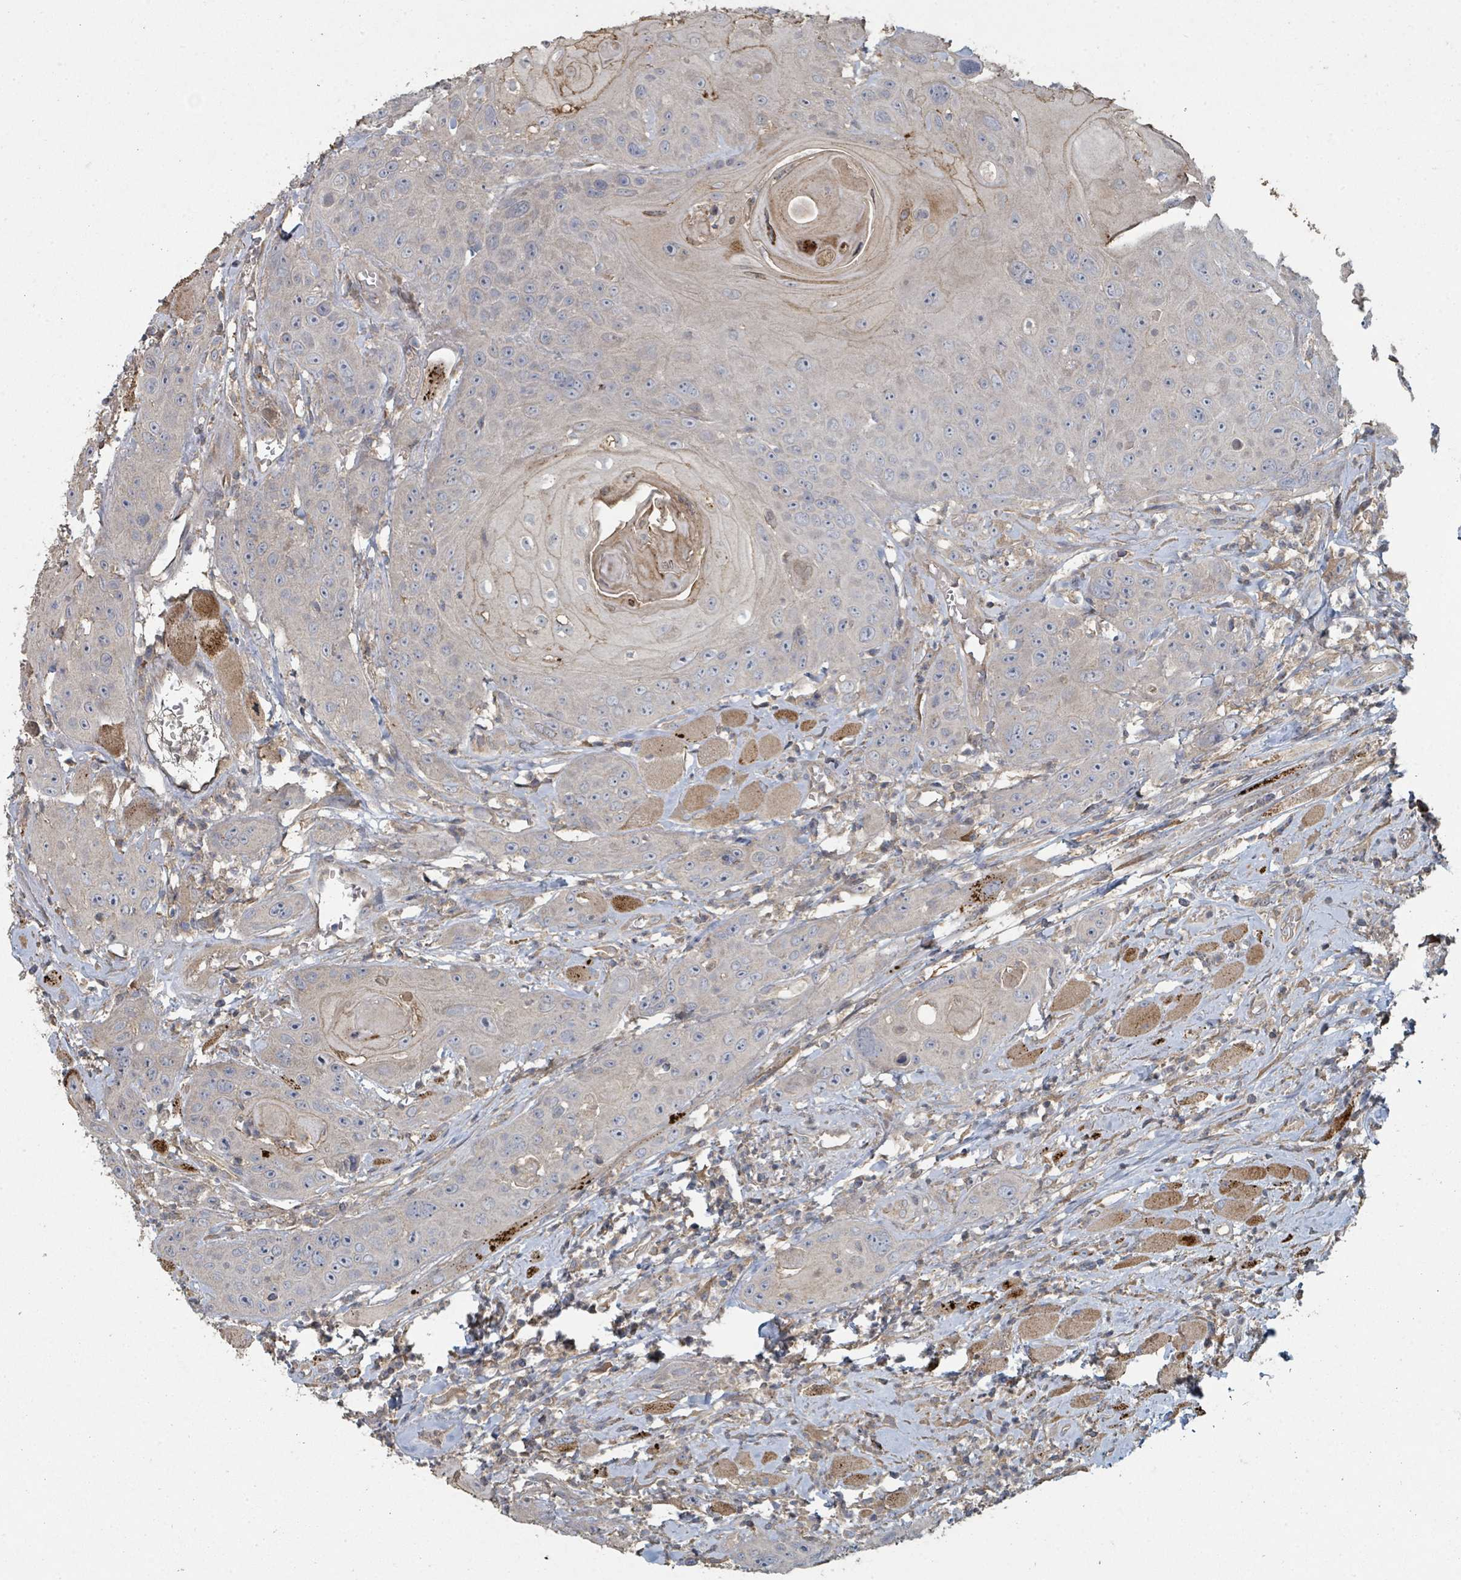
{"staining": {"intensity": "negative", "quantity": "none", "location": "none"}, "tissue": "head and neck cancer", "cell_type": "Tumor cells", "image_type": "cancer", "snomed": [{"axis": "morphology", "description": "Squamous cell carcinoma, NOS"}, {"axis": "topography", "description": "Head-Neck"}], "caption": "Immunohistochemistry histopathology image of neoplastic tissue: human squamous cell carcinoma (head and neck) stained with DAB (3,3'-diaminobenzidine) displays no significant protein expression in tumor cells.", "gene": "WDFY1", "patient": {"sex": "female", "age": 59}}